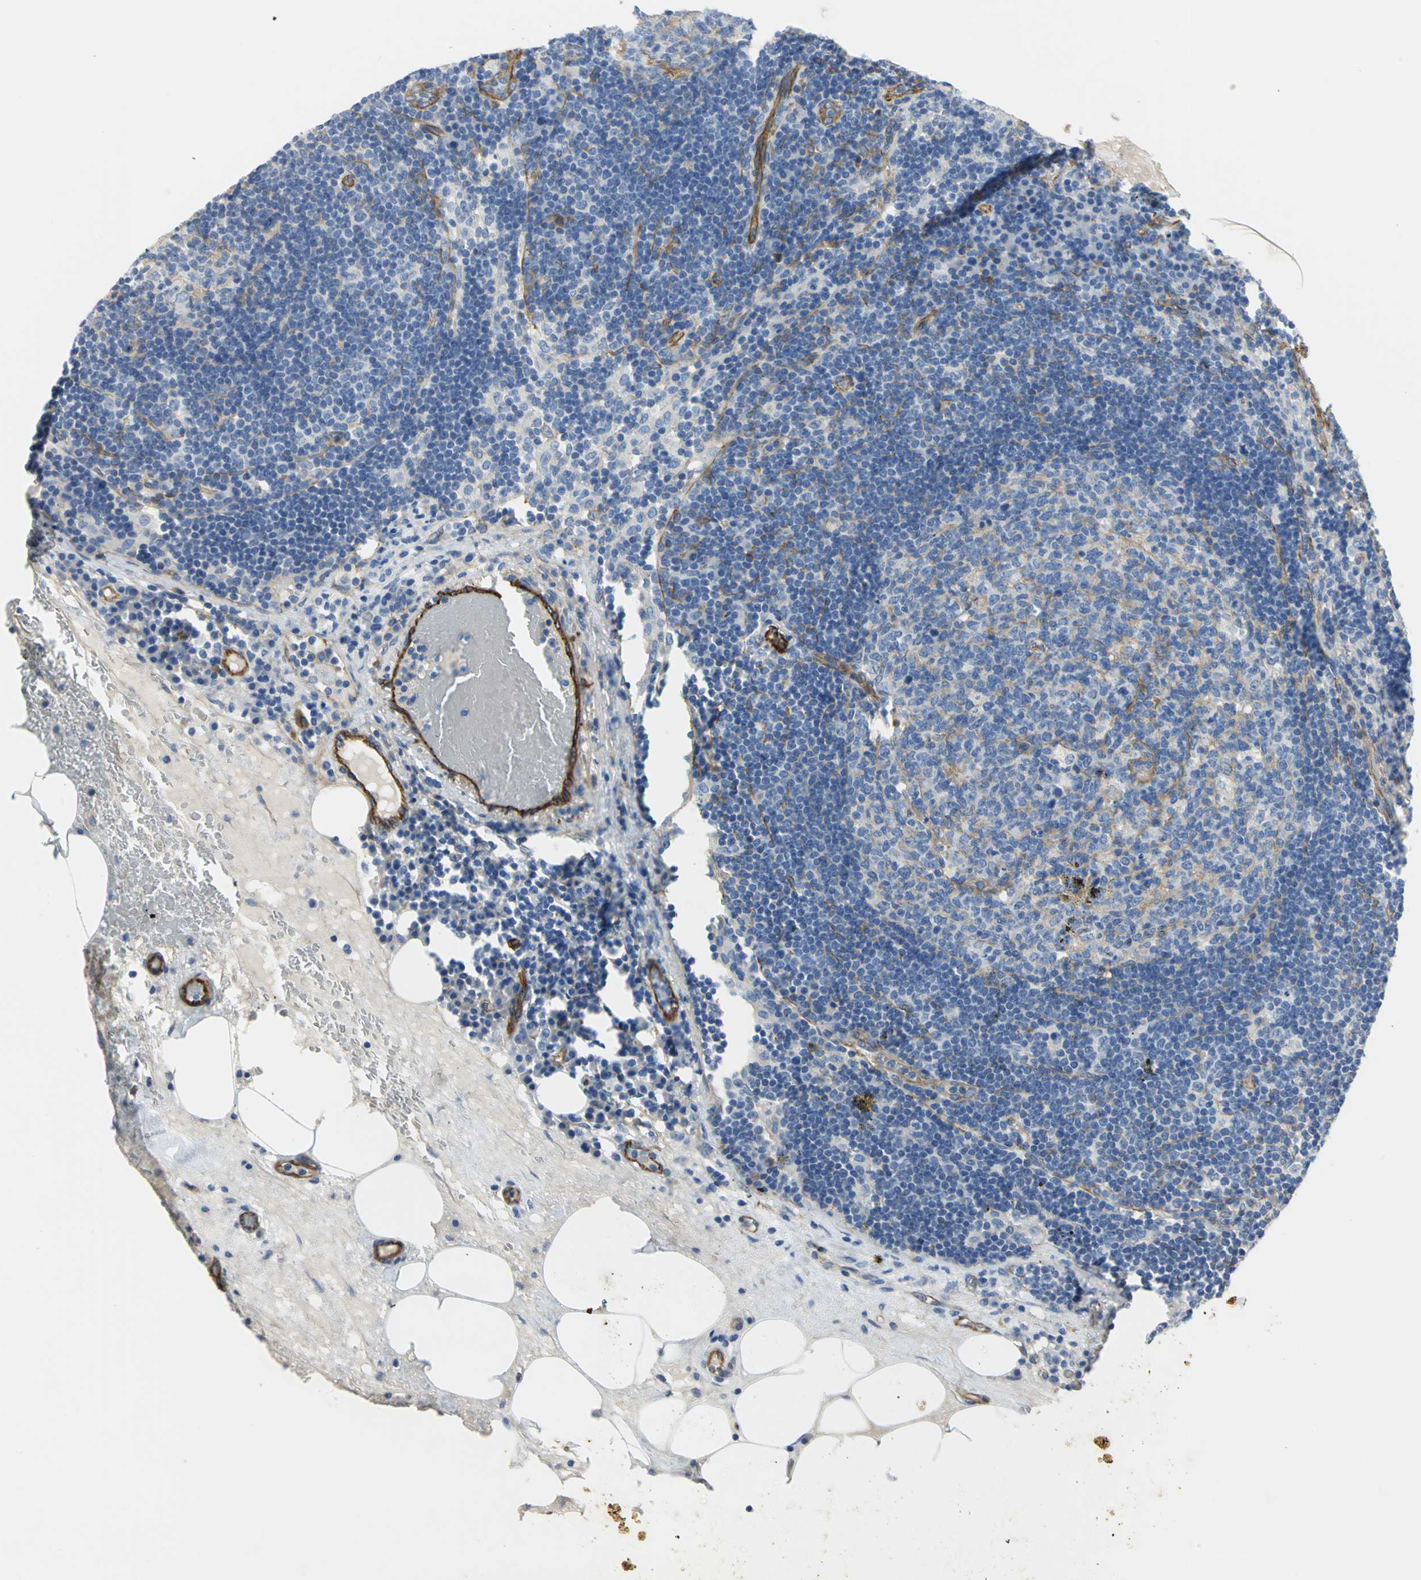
{"staining": {"intensity": "negative", "quantity": "none", "location": "none"}, "tissue": "lymph node", "cell_type": "Germinal center cells", "image_type": "normal", "snomed": [{"axis": "morphology", "description": "Normal tissue, NOS"}, {"axis": "morphology", "description": "Squamous cell carcinoma, metastatic, NOS"}, {"axis": "topography", "description": "Lymph node"}], "caption": "Micrograph shows no significant protein staining in germinal center cells of benign lymph node.", "gene": "FLNB", "patient": {"sex": "female", "age": 53}}